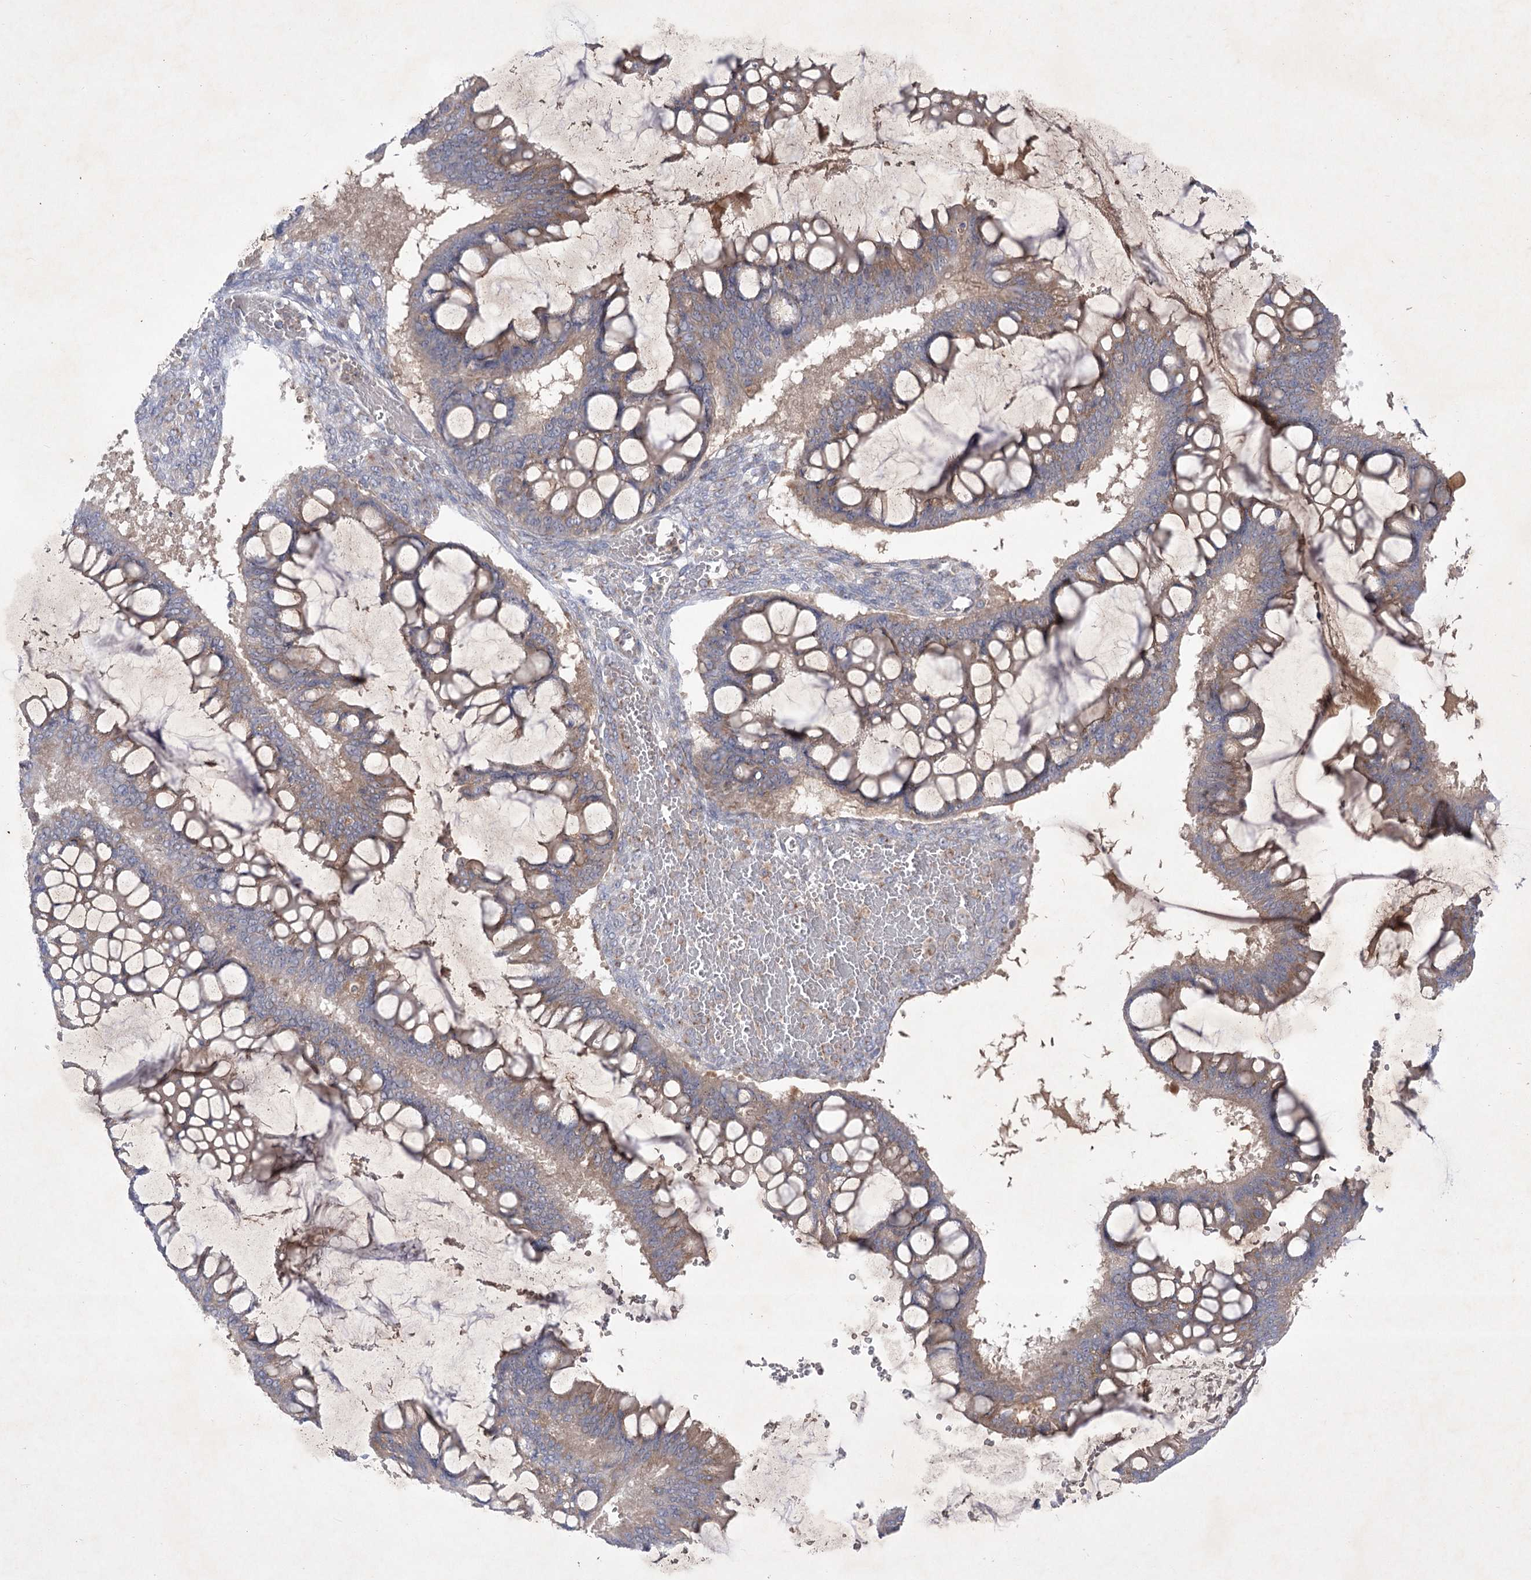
{"staining": {"intensity": "weak", "quantity": "25%-75%", "location": "cytoplasmic/membranous"}, "tissue": "ovarian cancer", "cell_type": "Tumor cells", "image_type": "cancer", "snomed": [{"axis": "morphology", "description": "Cystadenocarcinoma, mucinous, NOS"}, {"axis": "topography", "description": "Ovary"}], "caption": "Immunohistochemical staining of ovarian mucinous cystadenocarcinoma reveals low levels of weak cytoplasmic/membranous protein expression in approximately 25%-75% of tumor cells.", "gene": "GBF1", "patient": {"sex": "female", "age": 73}}